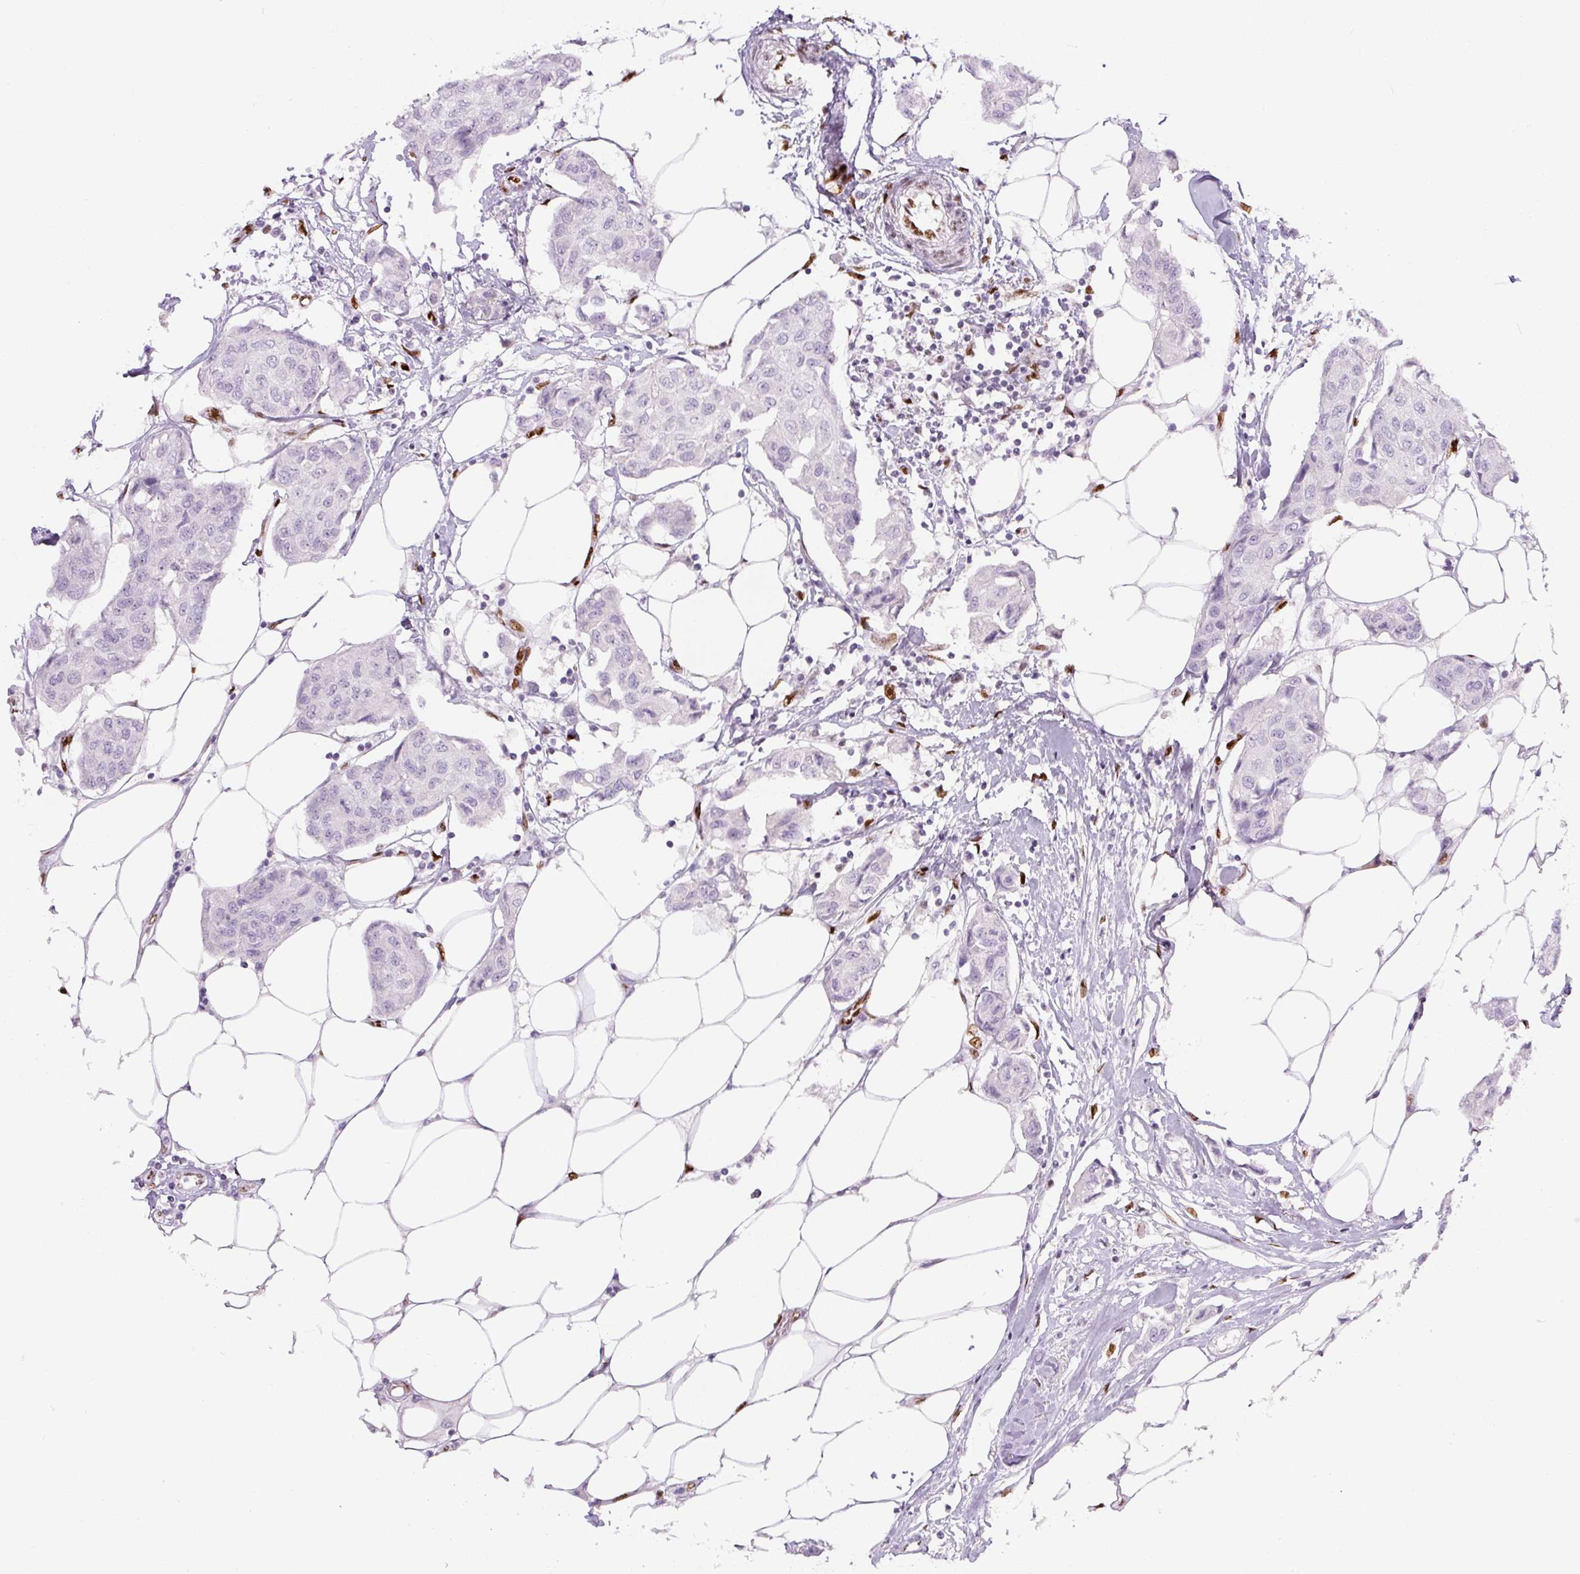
{"staining": {"intensity": "negative", "quantity": "none", "location": "none"}, "tissue": "breast cancer", "cell_type": "Tumor cells", "image_type": "cancer", "snomed": [{"axis": "morphology", "description": "Duct carcinoma"}, {"axis": "topography", "description": "Breast"}, {"axis": "topography", "description": "Lymph node"}], "caption": "The immunohistochemistry micrograph has no significant expression in tumor cells of invasive ductal carcinoma (breast) tissue.", "gene": "ZEB1", "patient": {"sex": "female", "age": 80}}